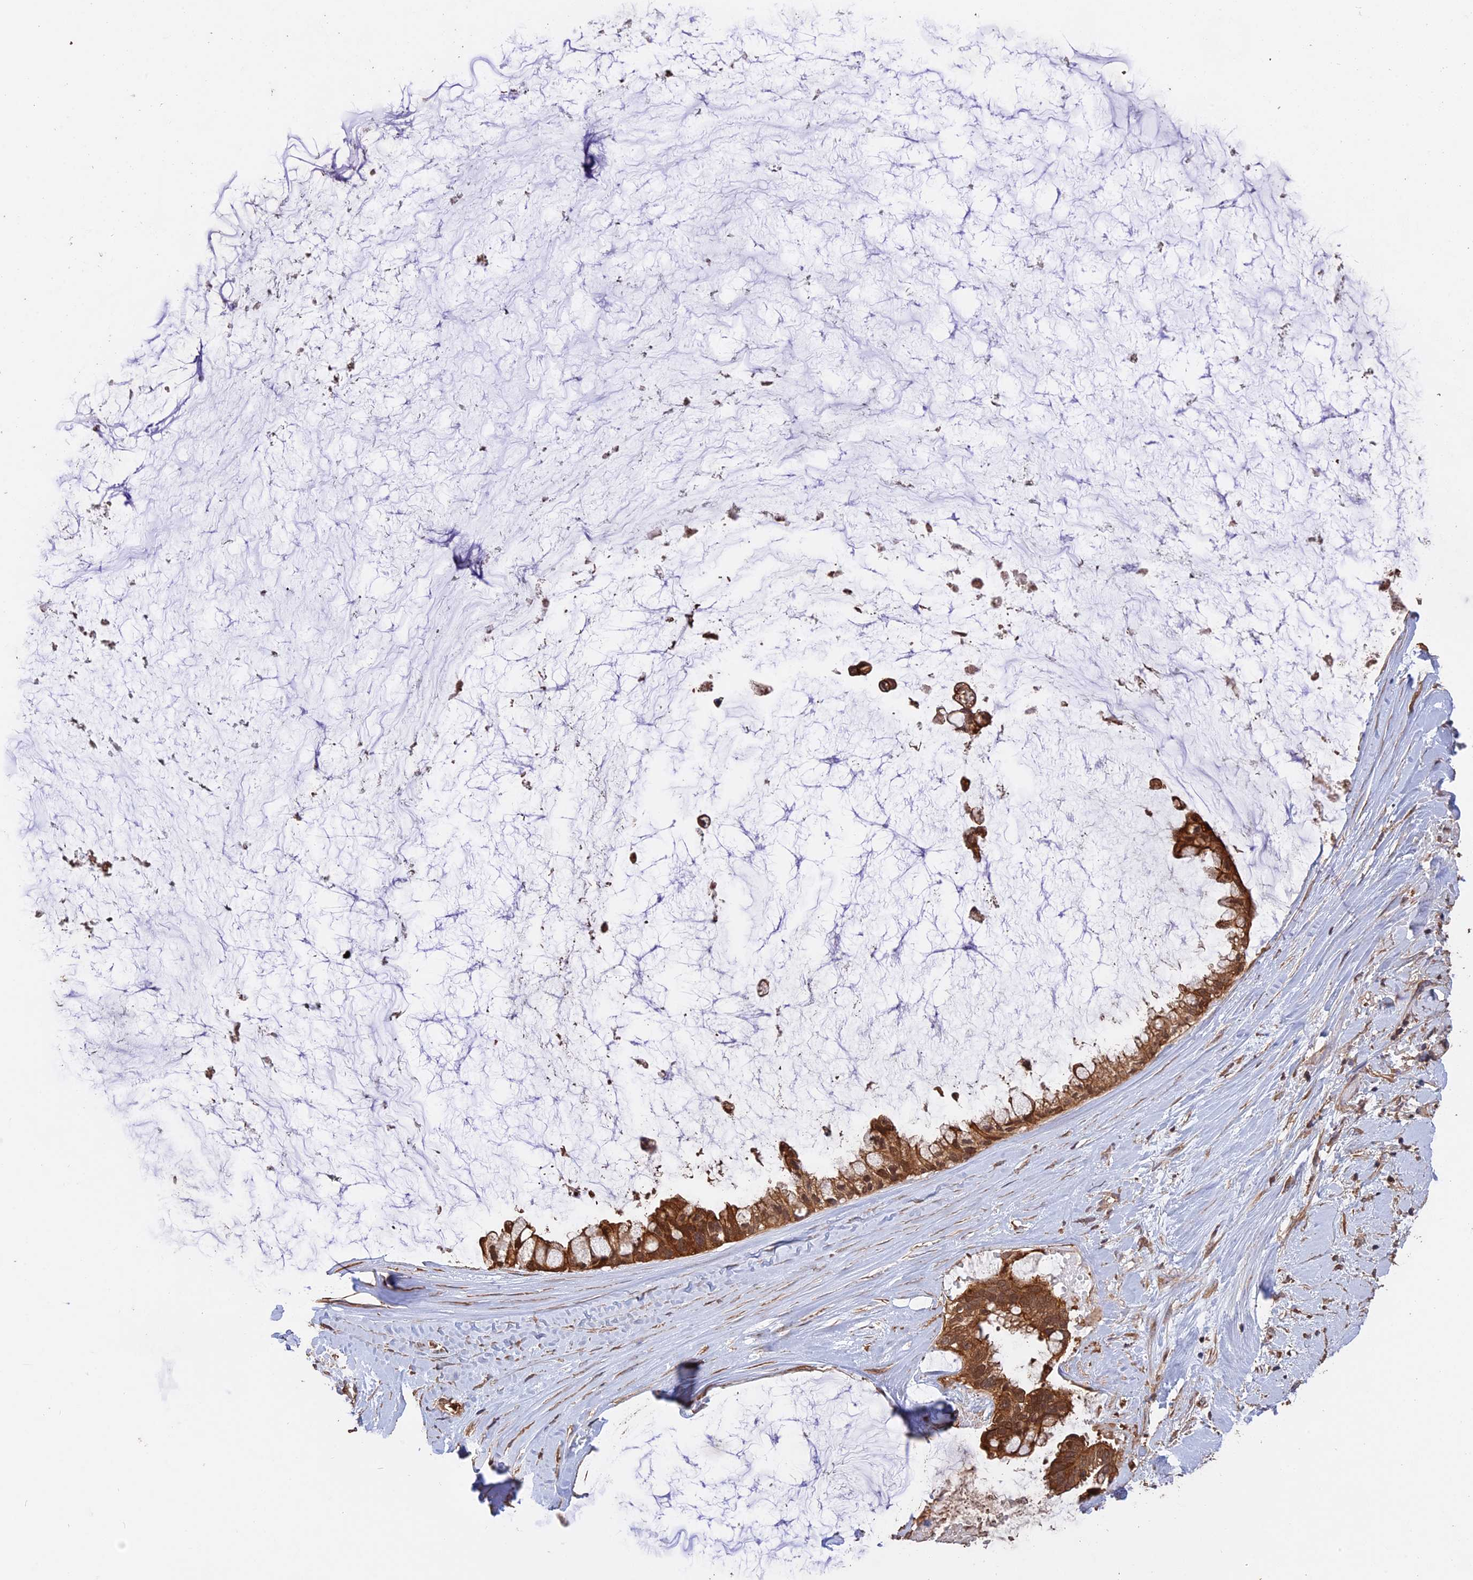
{"staining": {"intensity": "moderate", "quantity": ">75%", "location": "cytoplasmic/membranous,nuclear"}, "tissue": "ovarian cancer", "cell_type": "Tumor cells", "image_type": "cancer", "snomed": [{"axis": "morphology", "description": "Cystadenocarcinoma, mucinous, NOS"}, {"axis": "topography", "description": "Ovary"}], "caption": "Immunohistochemical staining of human ovarian mucinous cystadenocarcinoma exhibits moderate cytoplasmic/membranous and nuclear protein positivity in approximately >75% of tumor cells.", "gene": "RASAL1", "patient": {"sex": "female", "age": 39}}